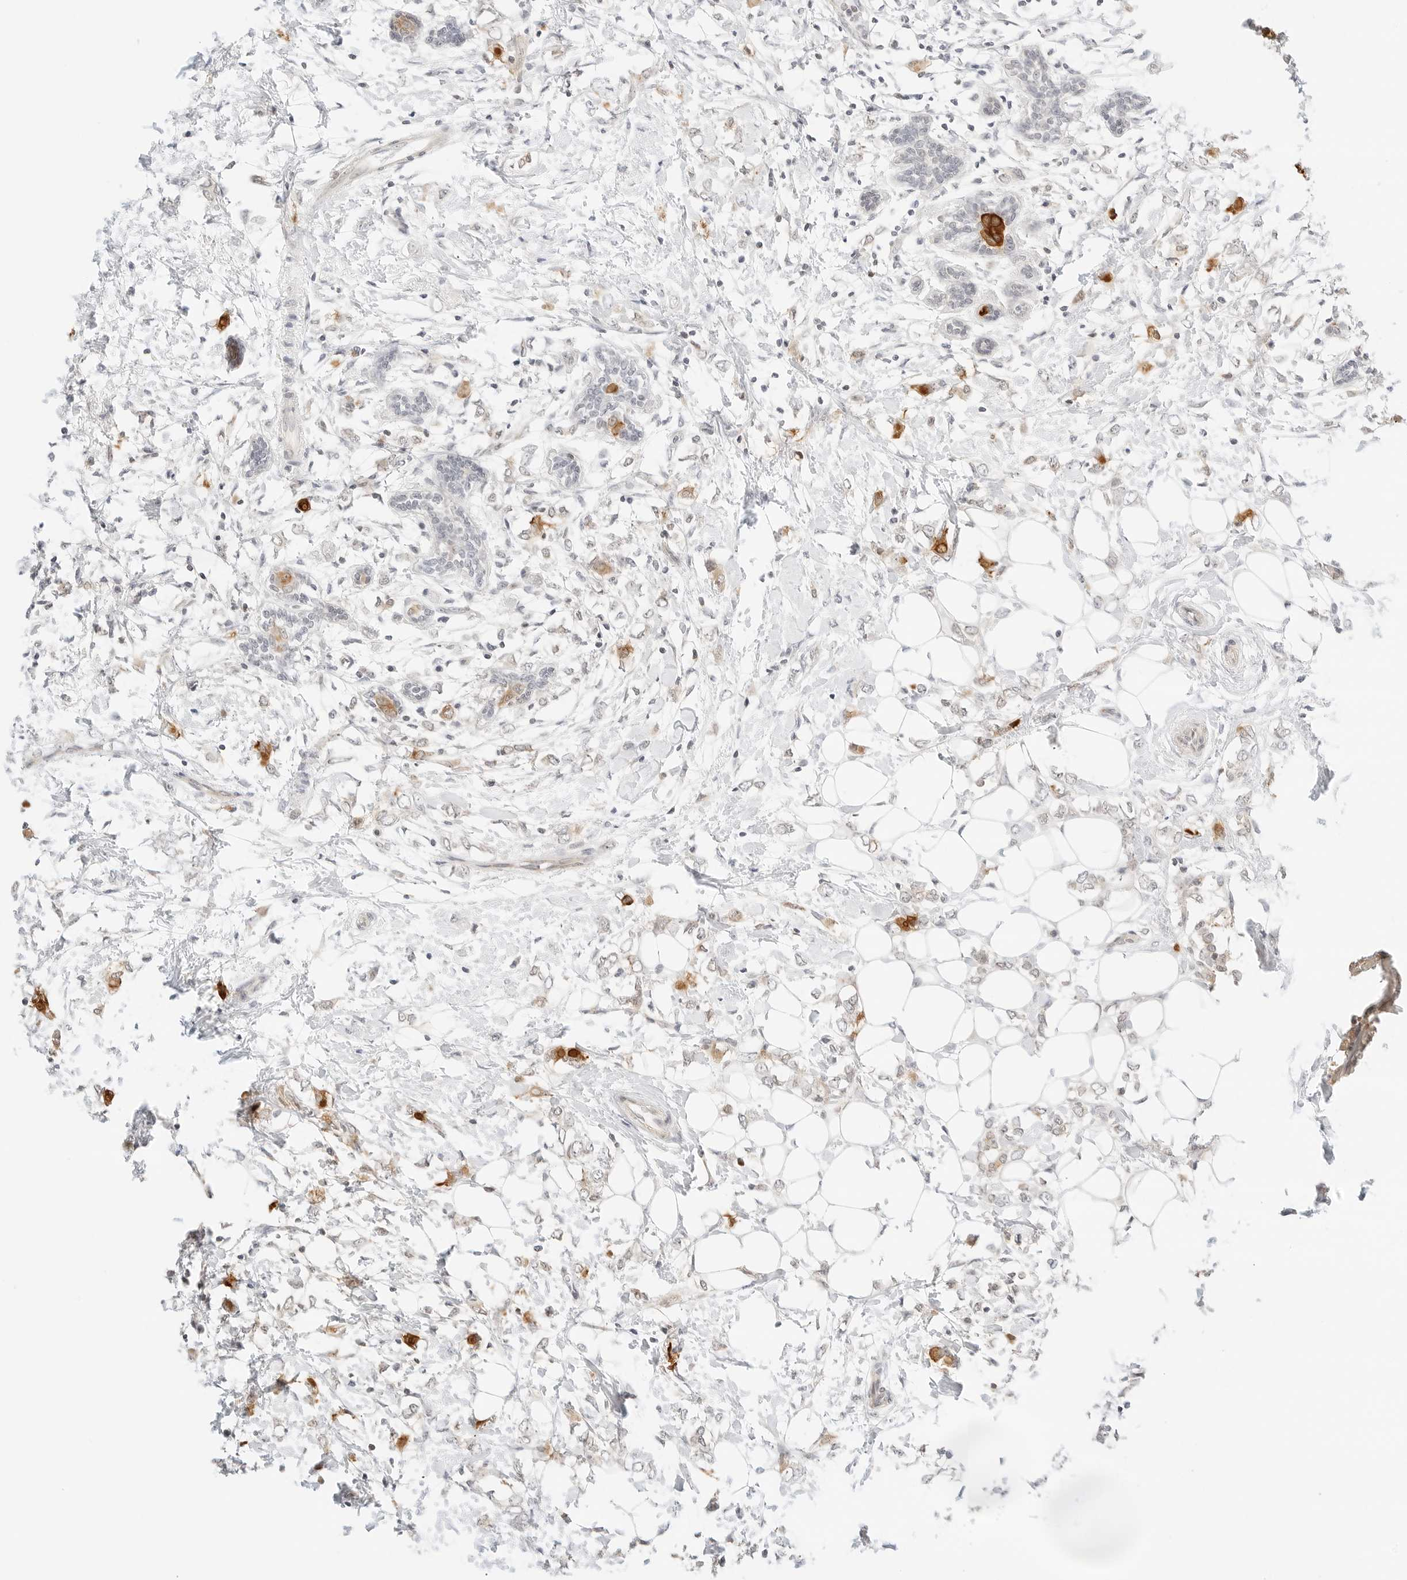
{"staining": {"intensity": "moderate", "quantity": "<25%", "location": "cytoplasmic/membranous"}, "tissue": "breast cancer", "cell_type": "Tumor cells", "image_type": "cancer", "snomed": [{"axis": "morphology", "description": "Normal tissue, NOS"}, {"axis": "morphology", "description": "Lobular carcinoma"}, {"axis": "topography", "description": "Breast"}], "caption": "A photomicrograph of human breast cancer (lobular carcinoma) stained for a protein demonstrates moderate cytoplasmic/membranous brown staining in tumor cells.", "gene": "TEKT2", "patient": {"sex": "female", "age": 47}}